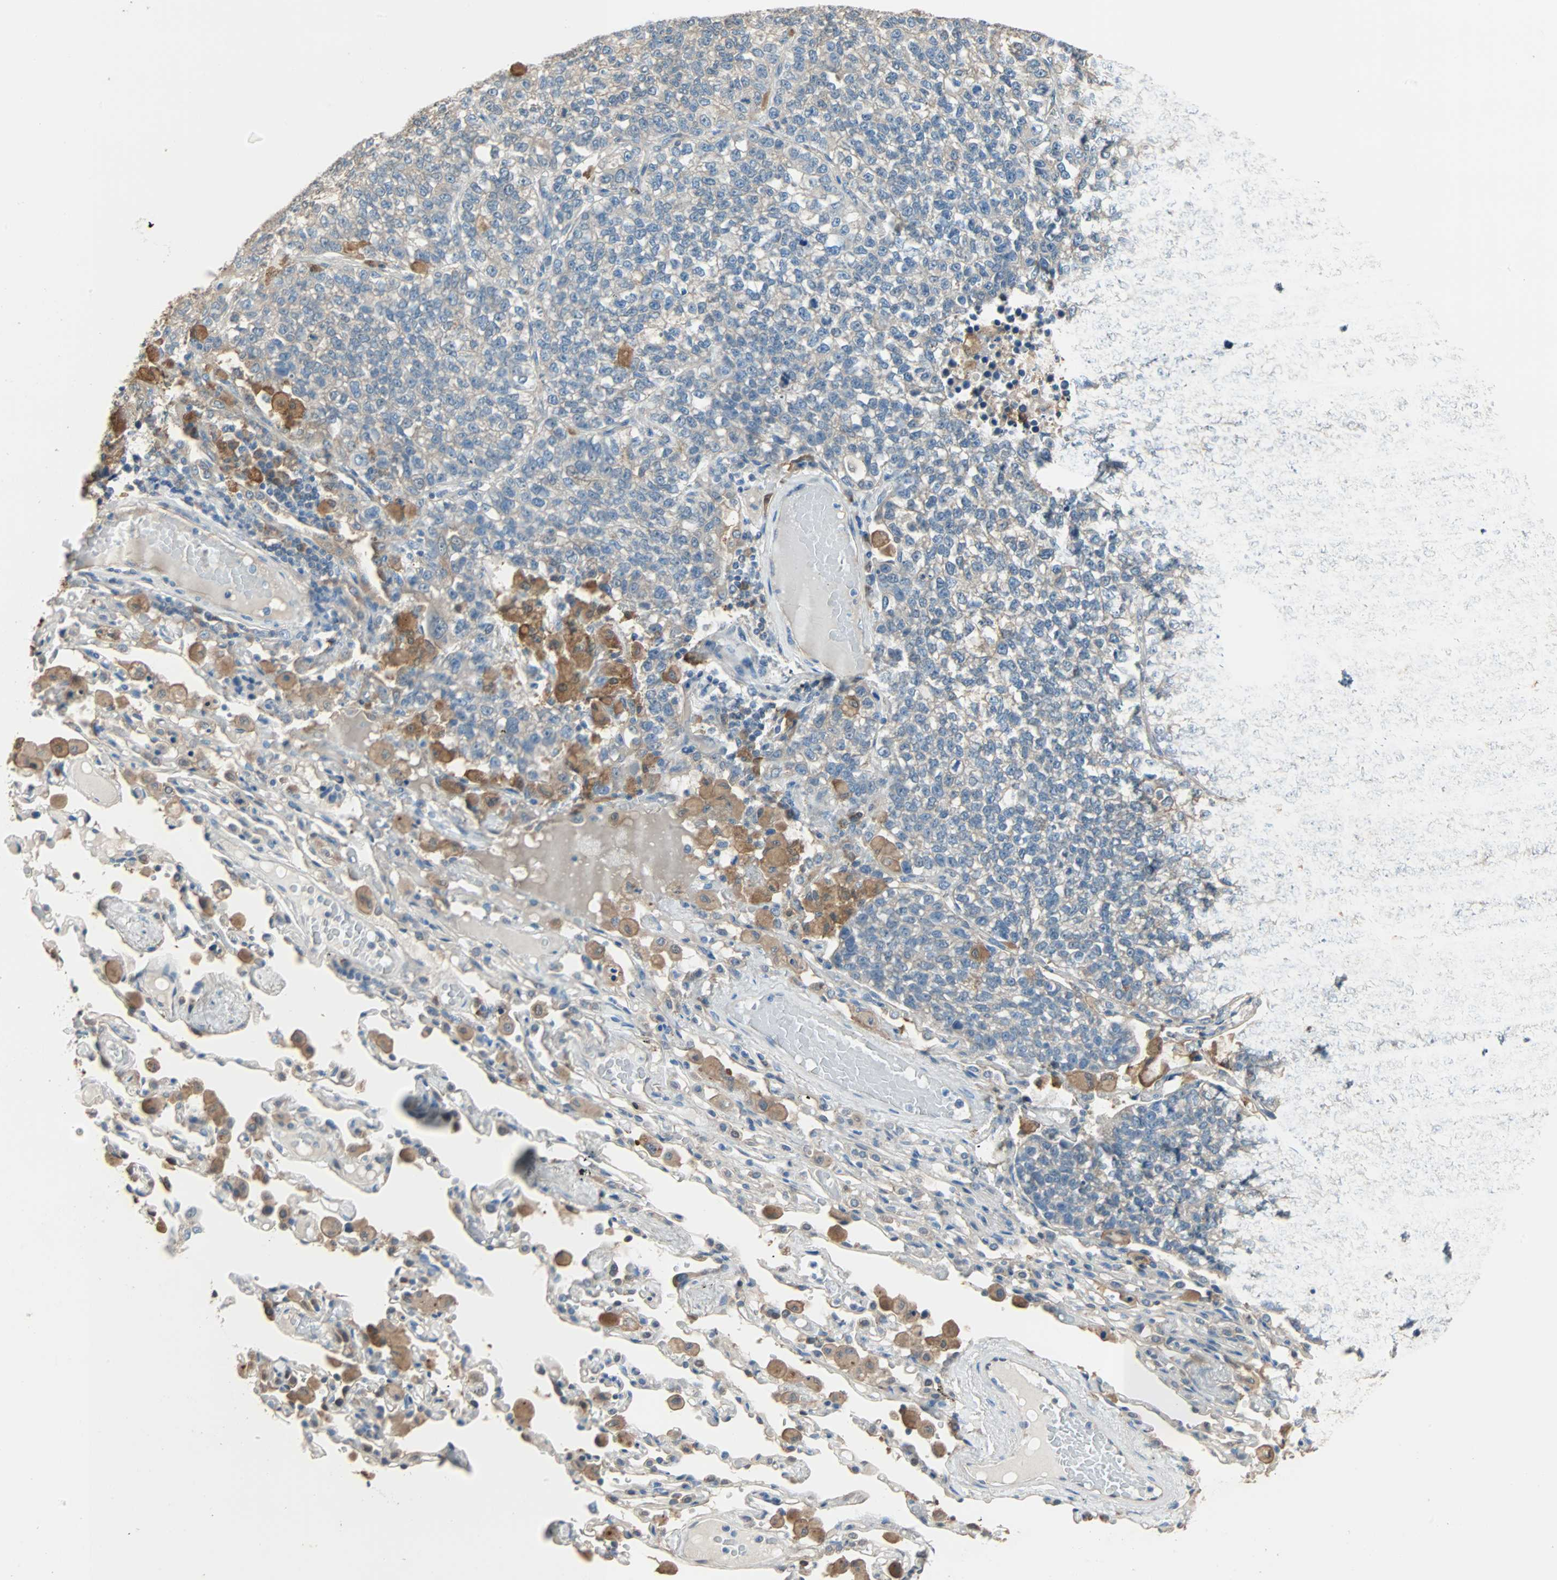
{"staining": {"intensity": "negative", "quantity": "none", "location": "none"}, "tissue": "lung cancer", "cell_type": "Tumor cells", "image_type": "cancer", "snomed": [{"axis": "morphology", "description": "Adenocarcinoma, NOS"}, {"axis": "topography", "description": "Lung"}], "caption": "Micrograph shows no significant protein positivity in tumor cells of adenocarcinoma (lung).", "gene": "PRDX1", "patient": {"sex": "male", "age": 49}}